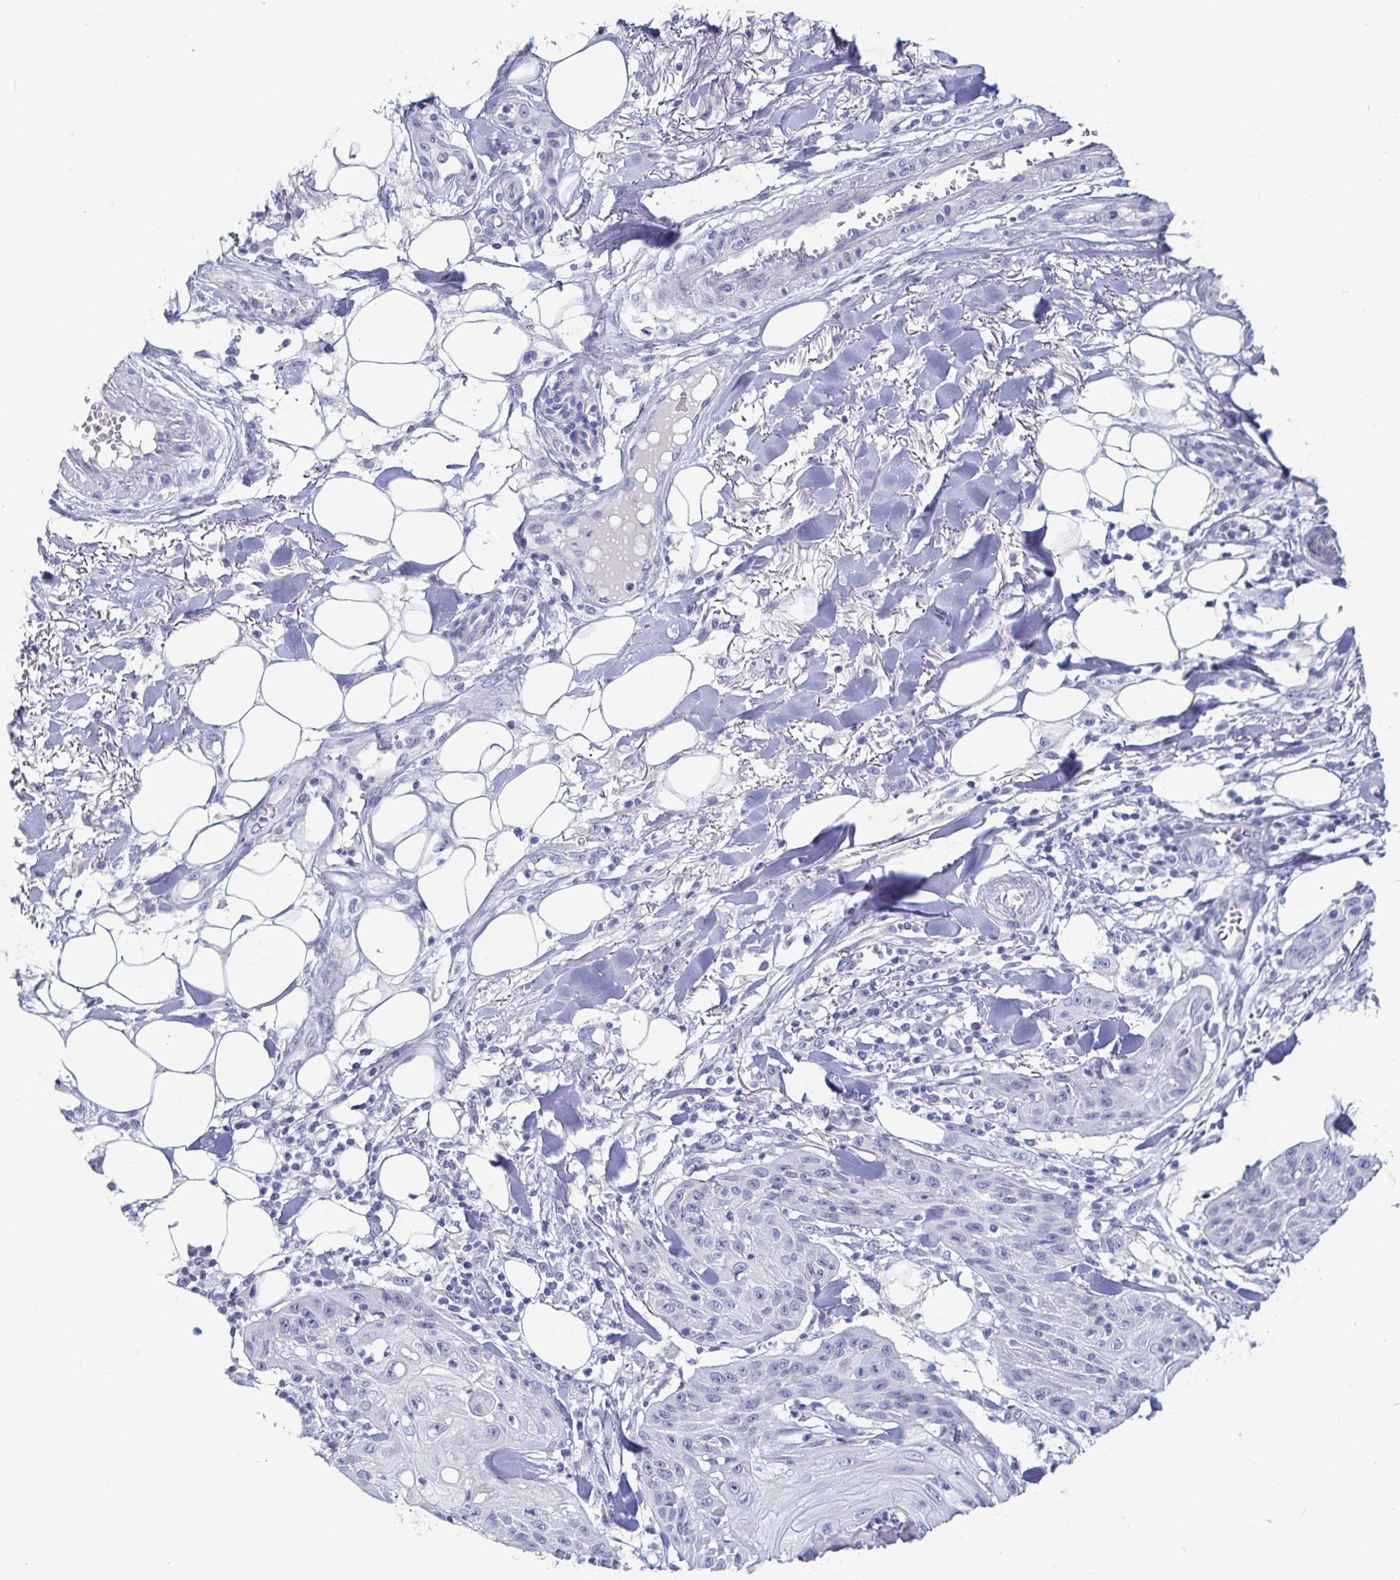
{"staining": {"intensity": "negative", "quantity": "none", "location": "none"}, "tissue": "skin cancer", "cell_type": "Tumor cells", "image_type": "cancer", "snomed": [{"axis": "morphology", "description": "Squamous cell carcinoma, NOS"}, {"axis": "topography", "description": "Skin"}], "caption": "Immunohistochemistry of skin cancer shows no positivity in tumor cells. (Stains: DAB (3,3'-diaminobenzidine) immunohistochemistry with hematoxylin counter stain, Microscopy: brightfield microscopy at high magnification).", "gene": "ZNF430", "patient": {"sex": "female", "age": 88}}